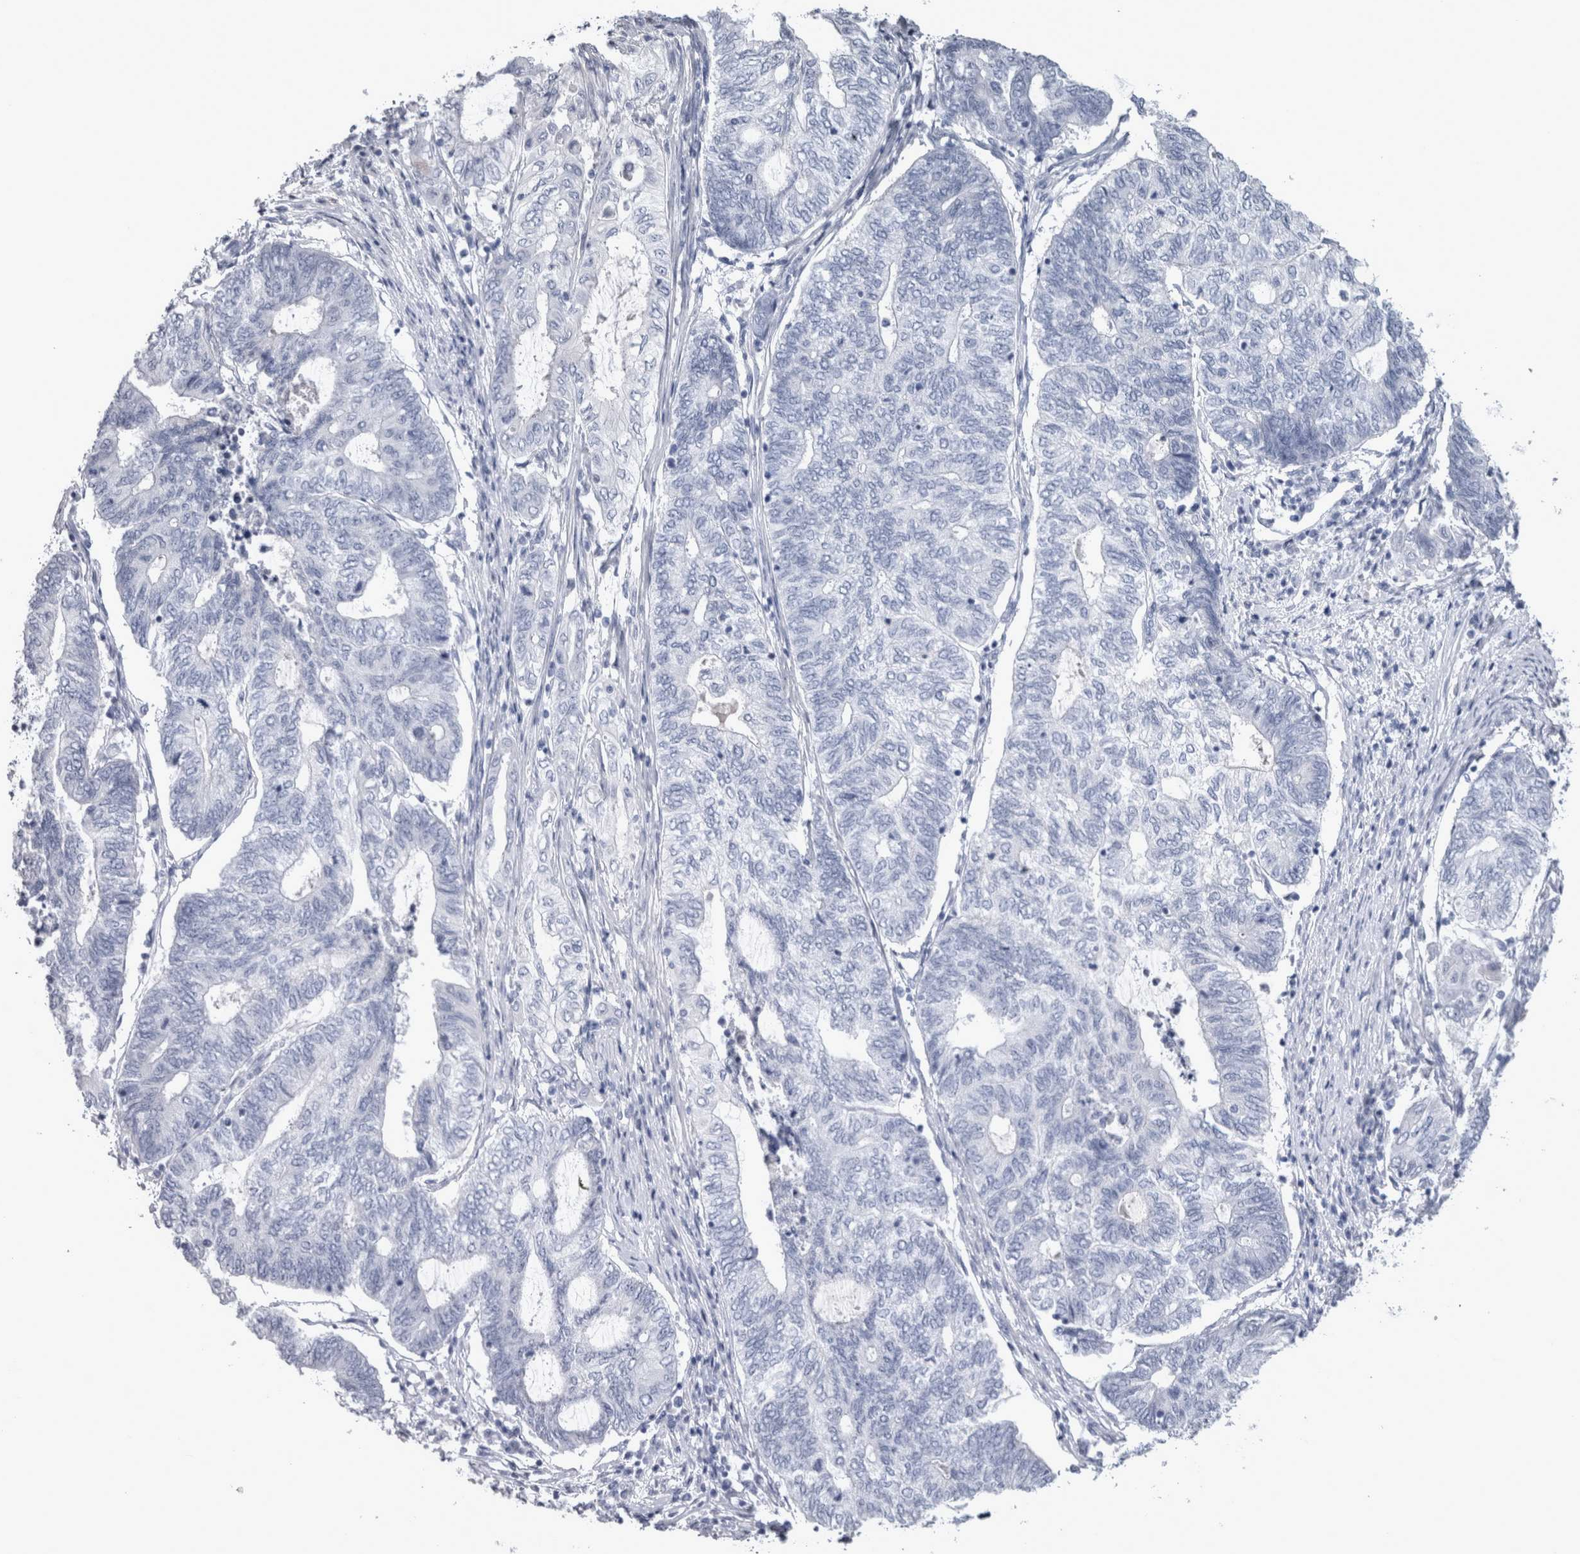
{"staining": {"intensity": "negative", "quantity": "none", "location": "none"}, "tissue": "endometrial cancer", "cell_type": "Tumor cells", "image_type": "cancer", "snomed": [{"axis": "morphology", "description": "Adenocarcinoma, NOS"}, {"axis": "topography", "description": "Uterus"}, {"axis": "topography", "description": "Endometrium"}], "caption": "DAB immunohistochemical staining of human endometrial cancer (adenocarcinoma) displays no significant expression in tumor cells.", "gene": "MSMB", "patient": {"sex": "female", "age": 70}}